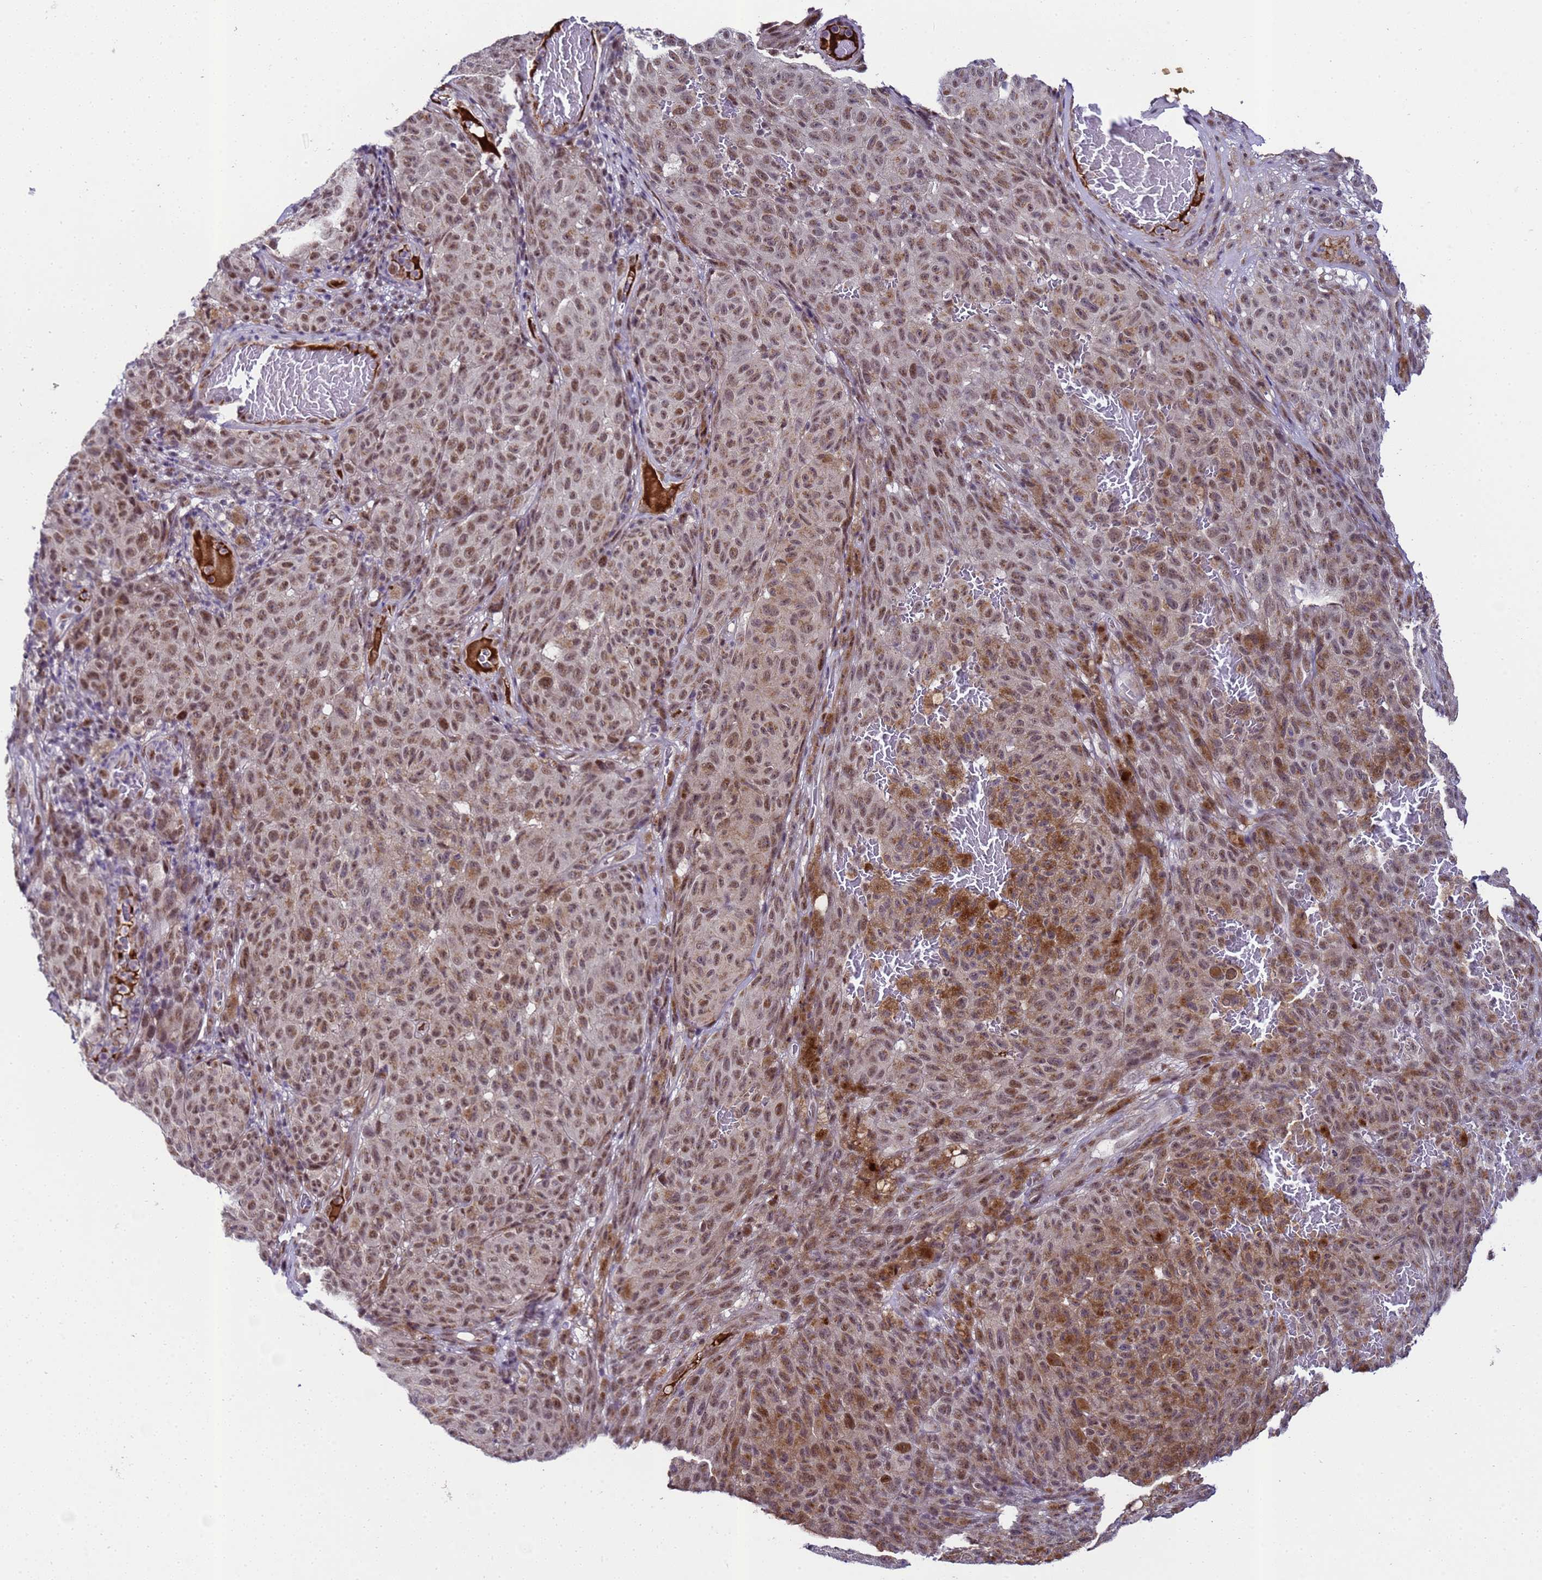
{"staining": {"intensity": "moderate", "quantity": ">75%", "location": "cytoplasmic/membranous,nuclear"}, "tissue": "melanoma", "cell_type": "Tumor cells", "image_type": "cancer", "snomed": [{"axis": "morphology", "description": "Malignant melanoma, NOS"}, {"axis": "topography", "description": "Skin"}], "caption": "Malignant melanoma stained with DAB (3,3'-diaminobenzidine) immunohistochemistry displays medium levels of moderate cytoplasmic/membranous and nuclear staining in approximately >75% of tumor cells.", "gene": "C19orf47", "patient": {"sex": "female", "age": 82}}